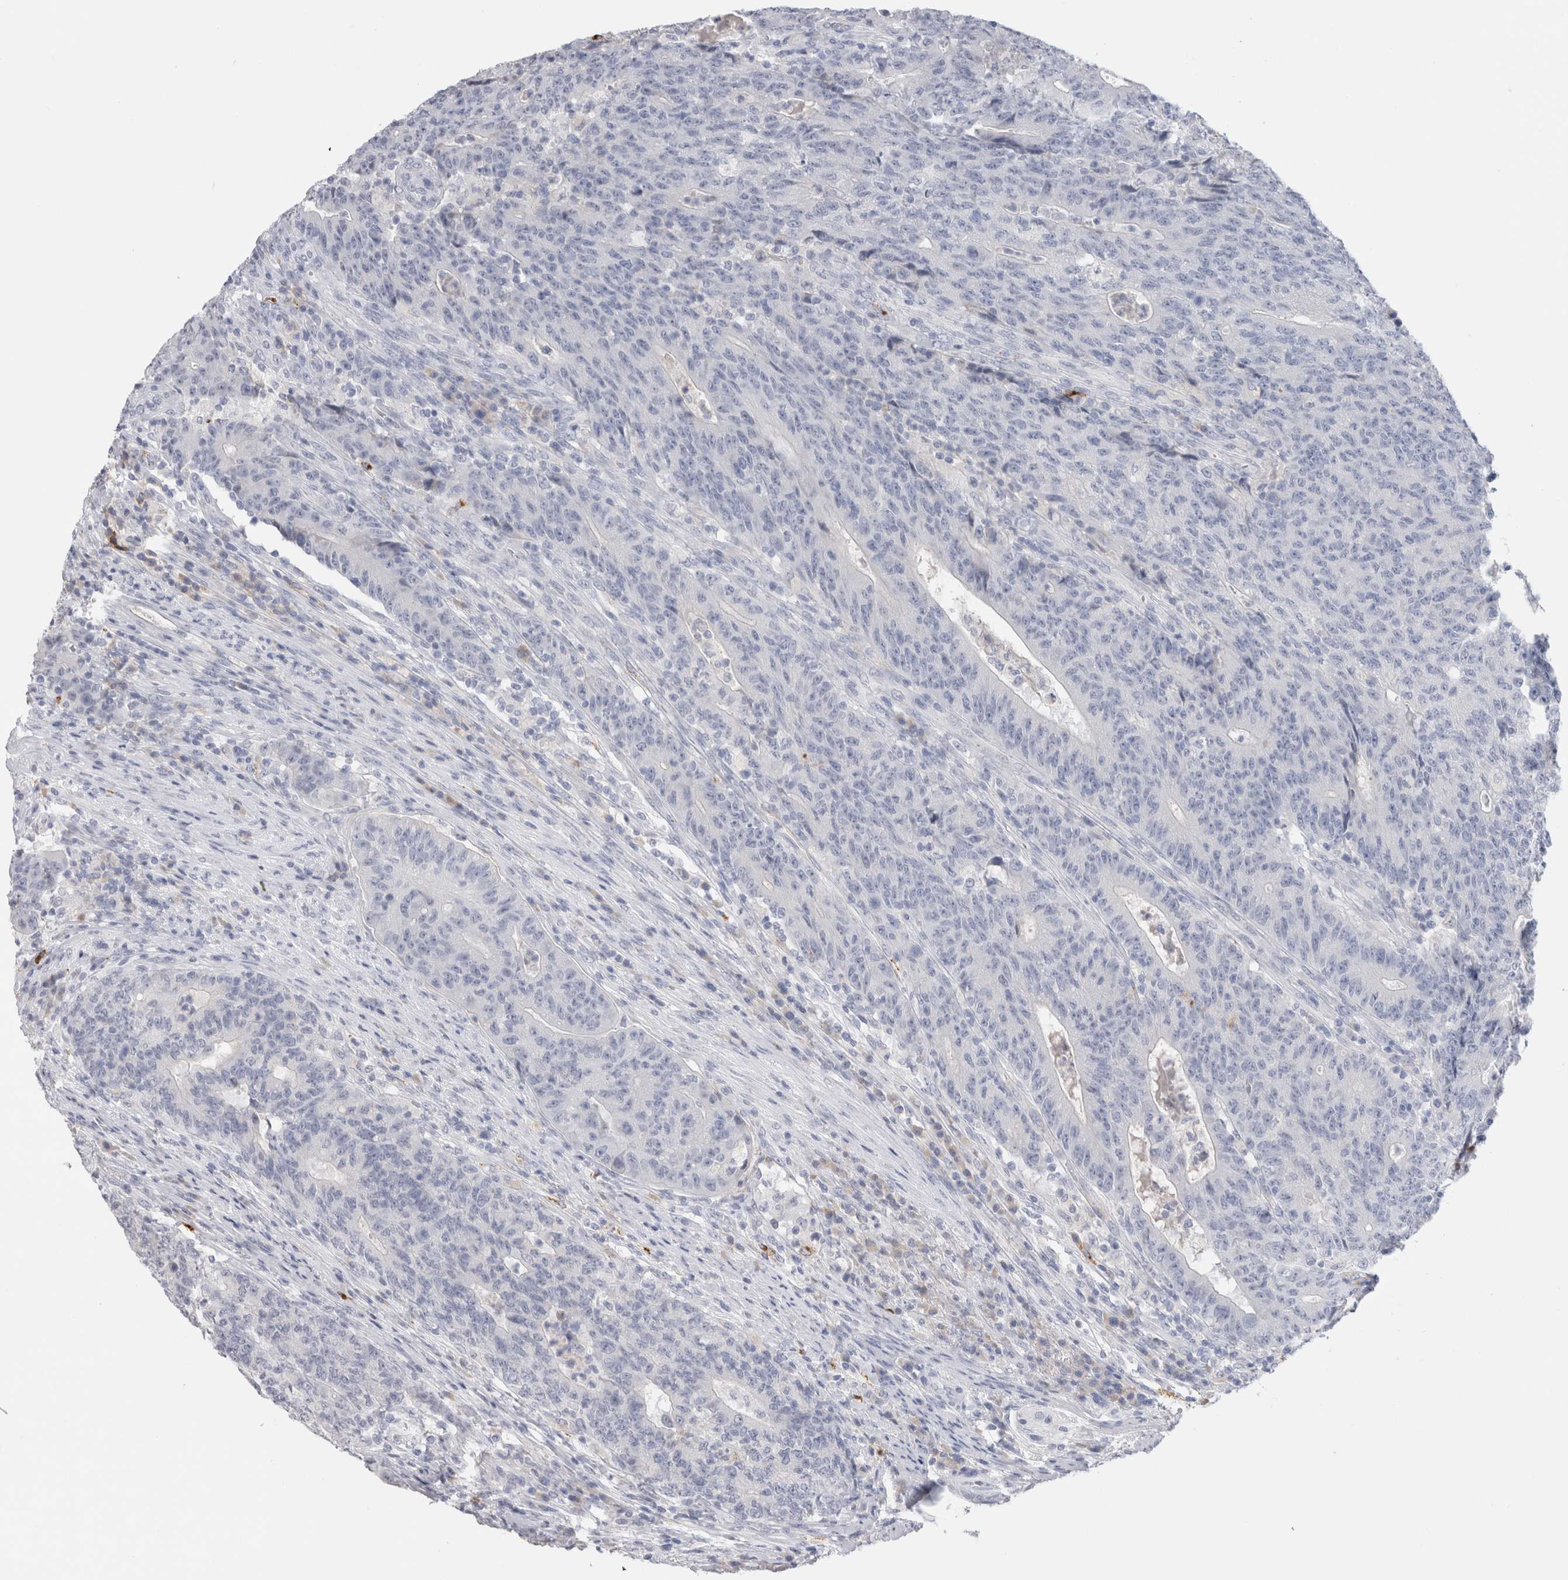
{"staining": {"intensity": "negative", "quantity": "none", "location": "none"}, "tissue": "colorectal cancer", "cell_type": "Tumor cells", "image_type": "cancer", "snomed": [{"axis": "morphology", "description": "Normal tissue, NOS"}, {"axis": "morphology", "description": "Adenocarcinoma, NOS"}, {"axis": "topography", "description": "Colon"}], "caption": "Immunohistochemistry (IHC) photomicrograph of neoplastic tissue: colorectal cancer (adenocarcinoma) stained with DAB exhibits no significant protein positivity in tumor cells. (DAB (3,3'-diaminobenzidine) IHC with hematoxylin counter stain).", "gene": "LAMP3", "patient": {"sex": "female", "age": 75}}